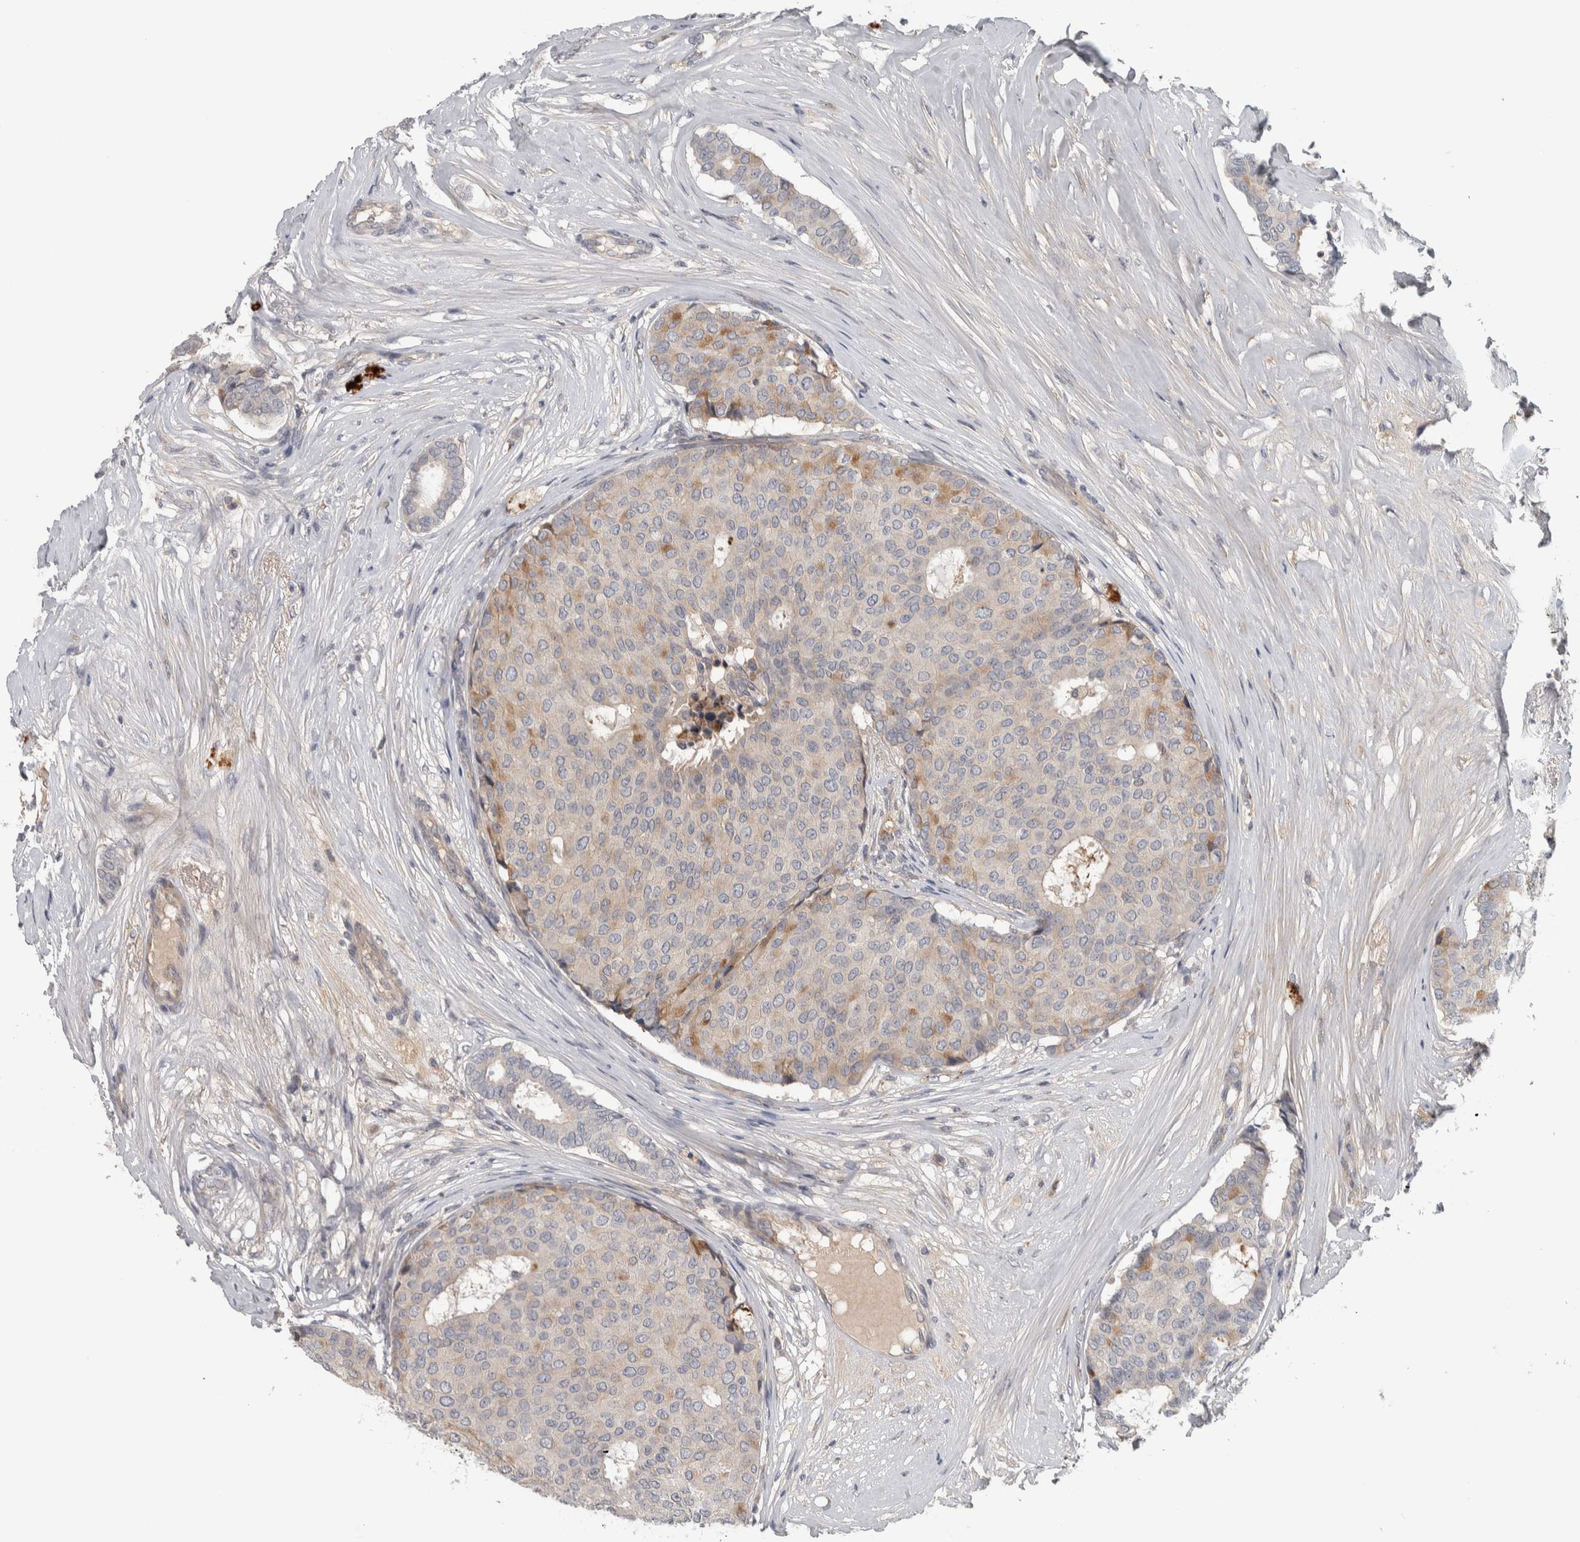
{"staining": {"intensity": "moderate", "quantity": "<25%", "location": "cytoplasmic/membranous"}, "tissue": "breast cancer", "cell_type": "Tumor cells", "image_type": "cancer", "snomed": [{"axis": "morphology", "description": "Duct carcinoma"}, {"axis": "topography", "description": "Breast"}], "caption": "A histopathology image of breast cancer stained for a protein reveals moderate cytoplasmic/membranous brown staining in tumor cells.", "gene": "ADPRM", "patient": {"sex": "female", "age": 75}}